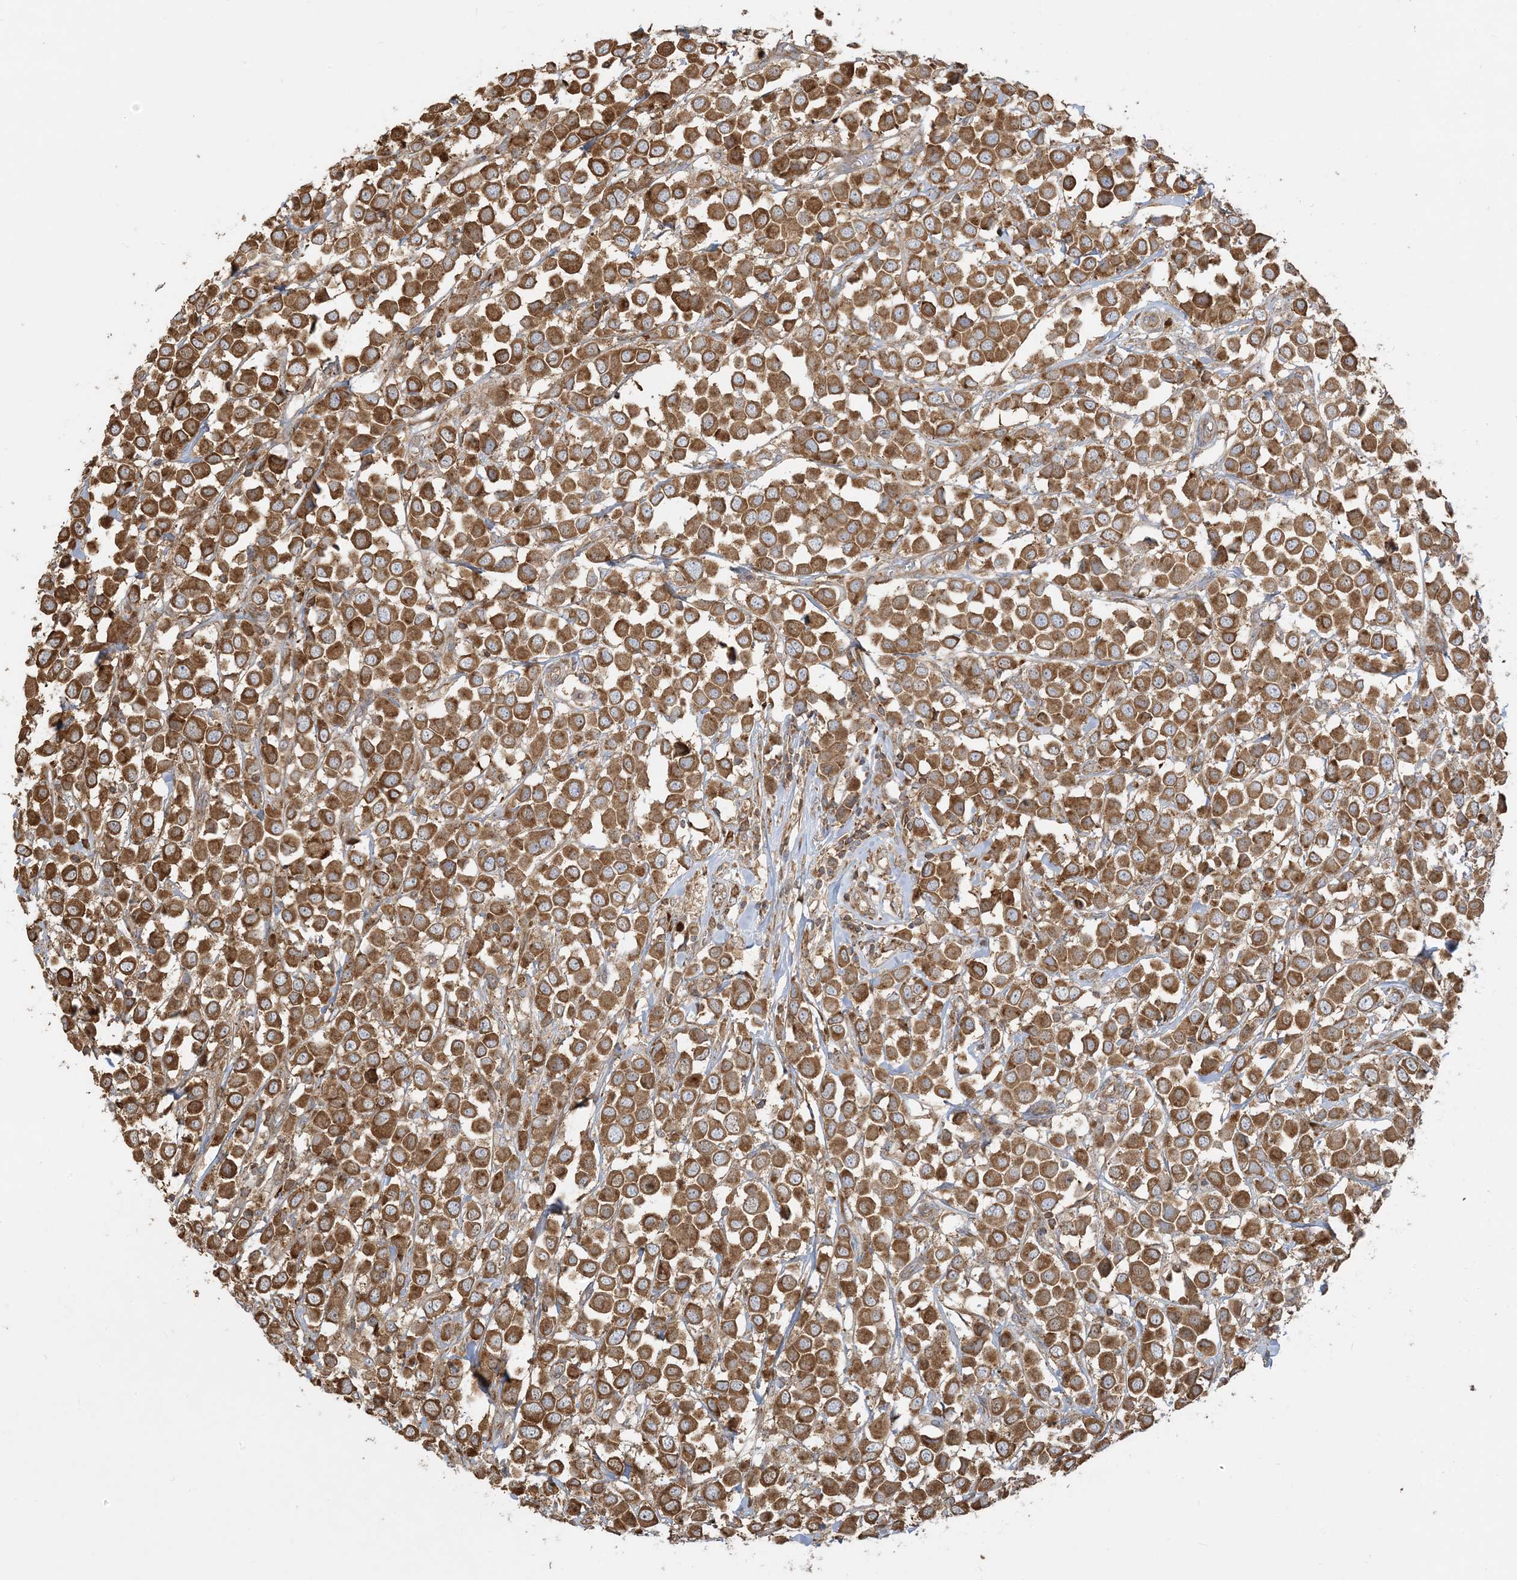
{"staining": {"intensity": "moderate", "quantity": ">75%", "location": "cytoplasmic/membranous"}, "tissue": "breast cancer", "cell_type": "Tumor cells", "image_type": "cancer", "snomed": [{"axis": "morphology", "description": "Duct carcinoma"}, {"axis": "topography", "description": "Breast"}], "caption": "High-magnification brightfield microscopy of breast cancer (infiltrating ductal carcinoma) stained with DAB (3,3'-diaminobenzidine) (brown) and counterstained with hematoxylin (blue). tumor cells exhibit moderate cytoplasmic/membranous positivity is present in approximately>75% of cells. (DAB (3,3'-diaminobenzidine) IHC, brown staining for protein, blue staining for nuclei).", "gene": "SRP72", "patient": {"sex": "female", "age": 61}}